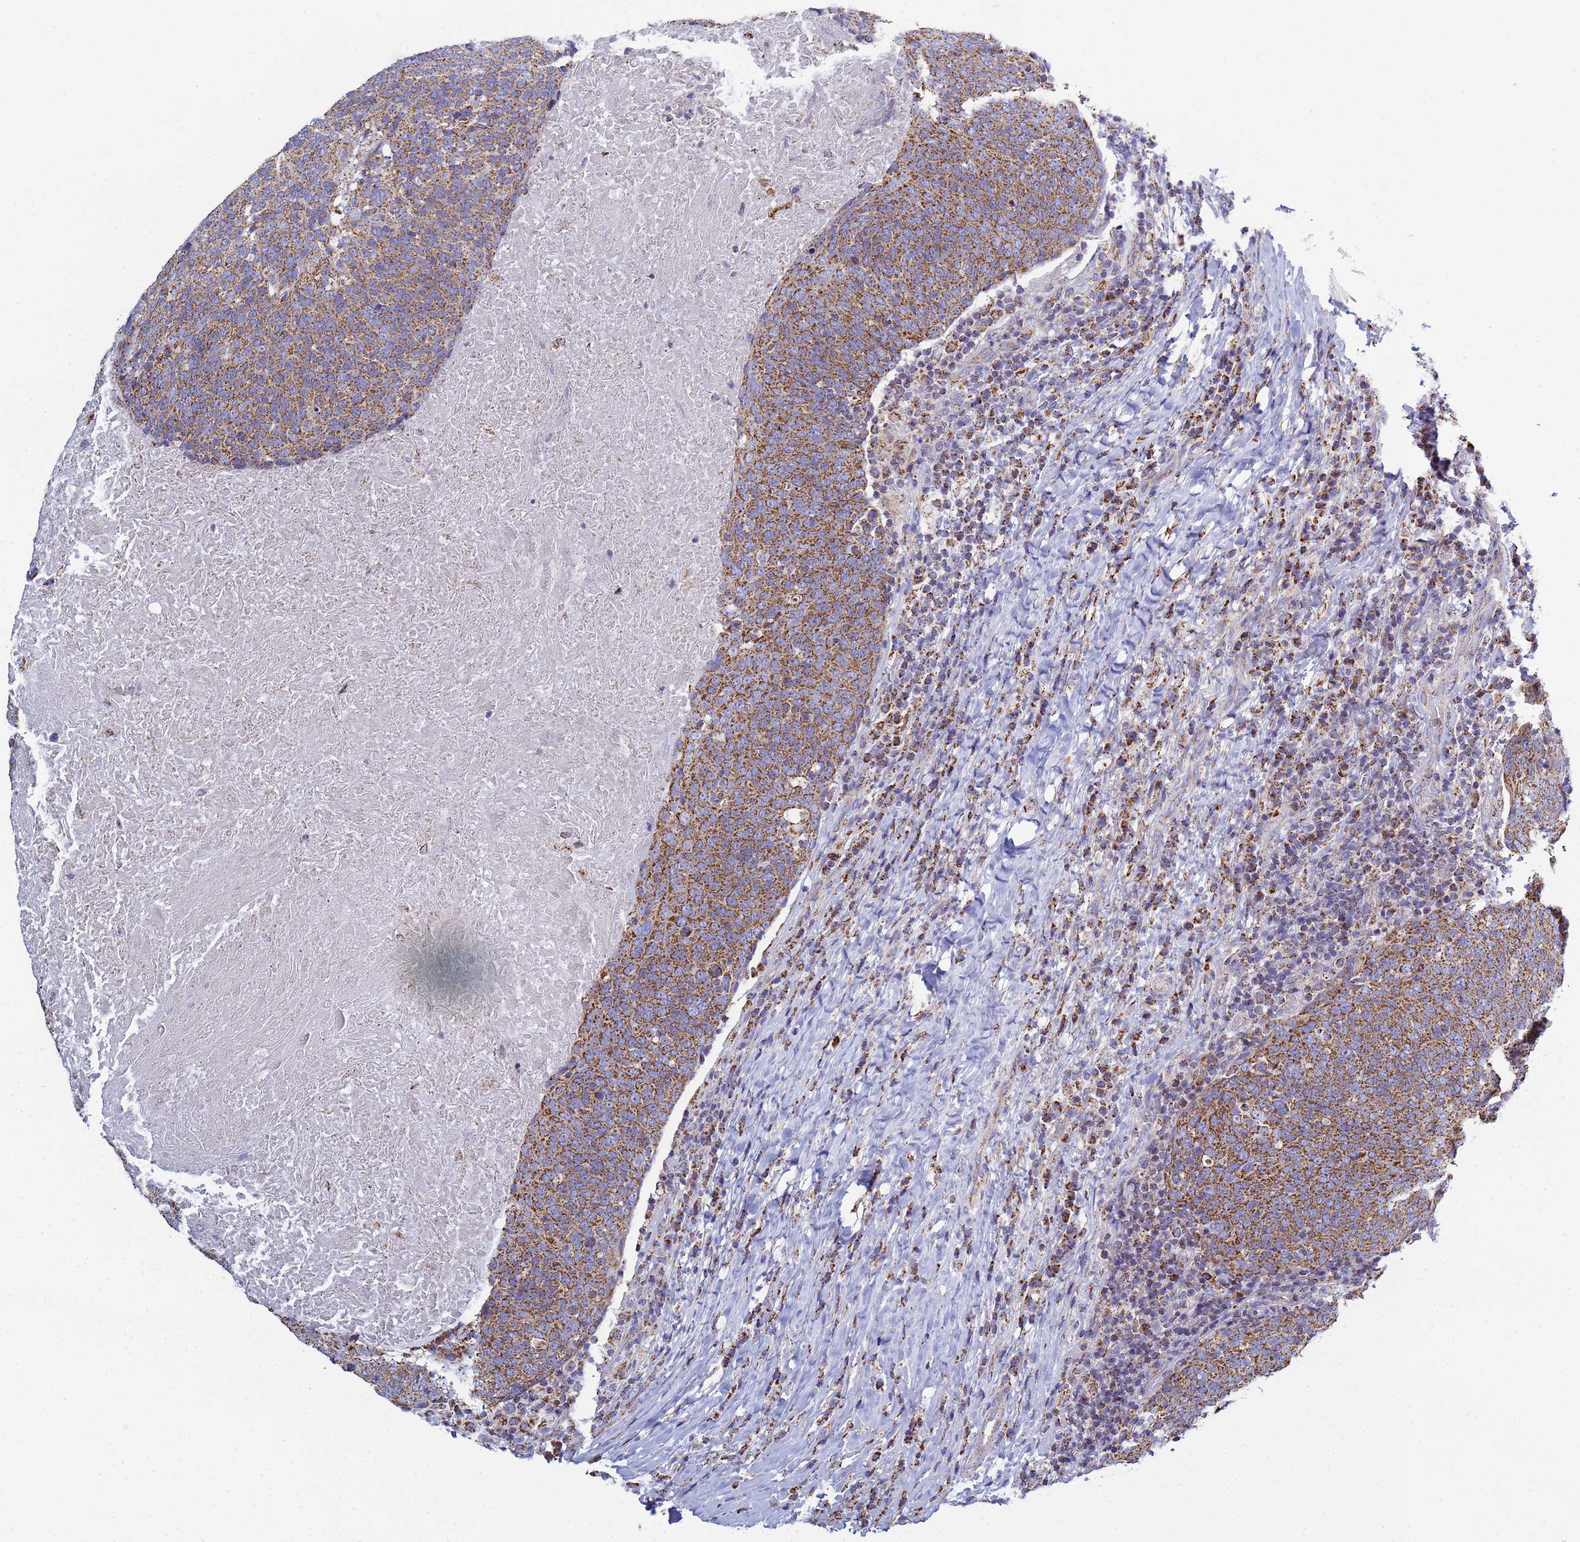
{"staining": {"intensity": "strong", "quantity": ">75%", "location": "cytoplasmic/membranous"}, "tissue": "head and neck cancer", "cell_type": "Tumor cells", "image_type": "cancer", "snomed": [{"axis": "morphology", "description": "Squamous cell carcinoma, NOS"}, {"axis": "morphology", "description": "Squamous cell carcinoma, metastatic, NOS"}, {"axis": "topography", "description": "Lymph node"}, {"axis": "topography", "description": "Head-Neck"}], "caption": "IHC (DAB (3,3'-diaminobenzidine)) staining of head and neck cancer (squamous cell carcinoma) shows strong cytoplasmic/membranous protein staining in approximately >75% of tumor cells.", "gene": "COQ4", "patient": {"sex": "male", "age": 62}}